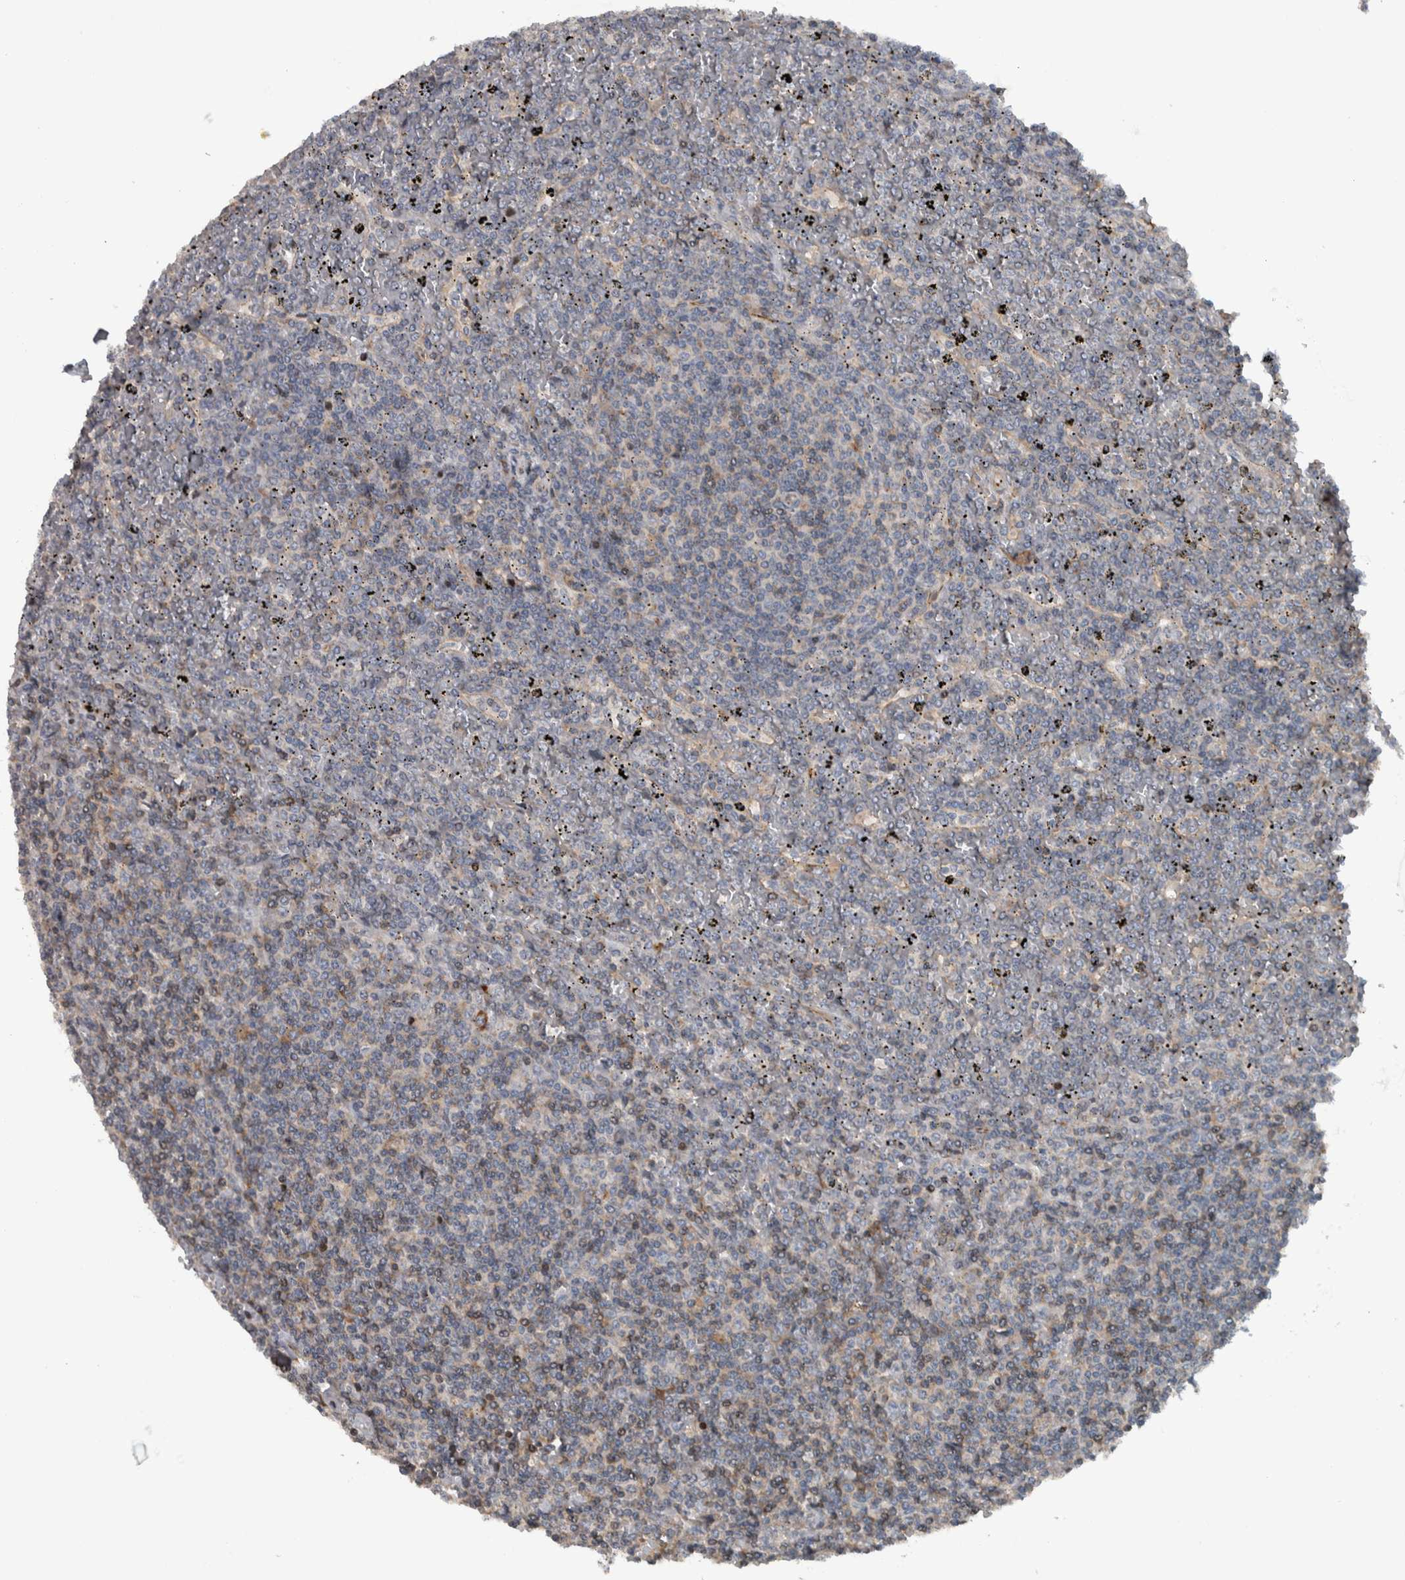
{"staining": {"intensity": "negative", "quantity": "none", "location": "none"}, "tissue": "lymphoma", "cell_type": "Tumor cells", "image_type": "cancer", "snomed": [{"axis": "morphology", "description": "Malignant lymphoma, non-Hodgkin's type, Low grade"}, {"axis": "topography", "description": "Spleen"}], "caption": "Immunohistochemistry (IHC) photomicrograph of lymphoma stained for a protein (brown), which reveals no expression in tumor cells. (DAB (3,3'-diaminobenzidine) IHC visualized using brightfield microscopy, high magnification).", "gene": "BAIAP2L1", "patient": {"sex": "female", "age": 19}}